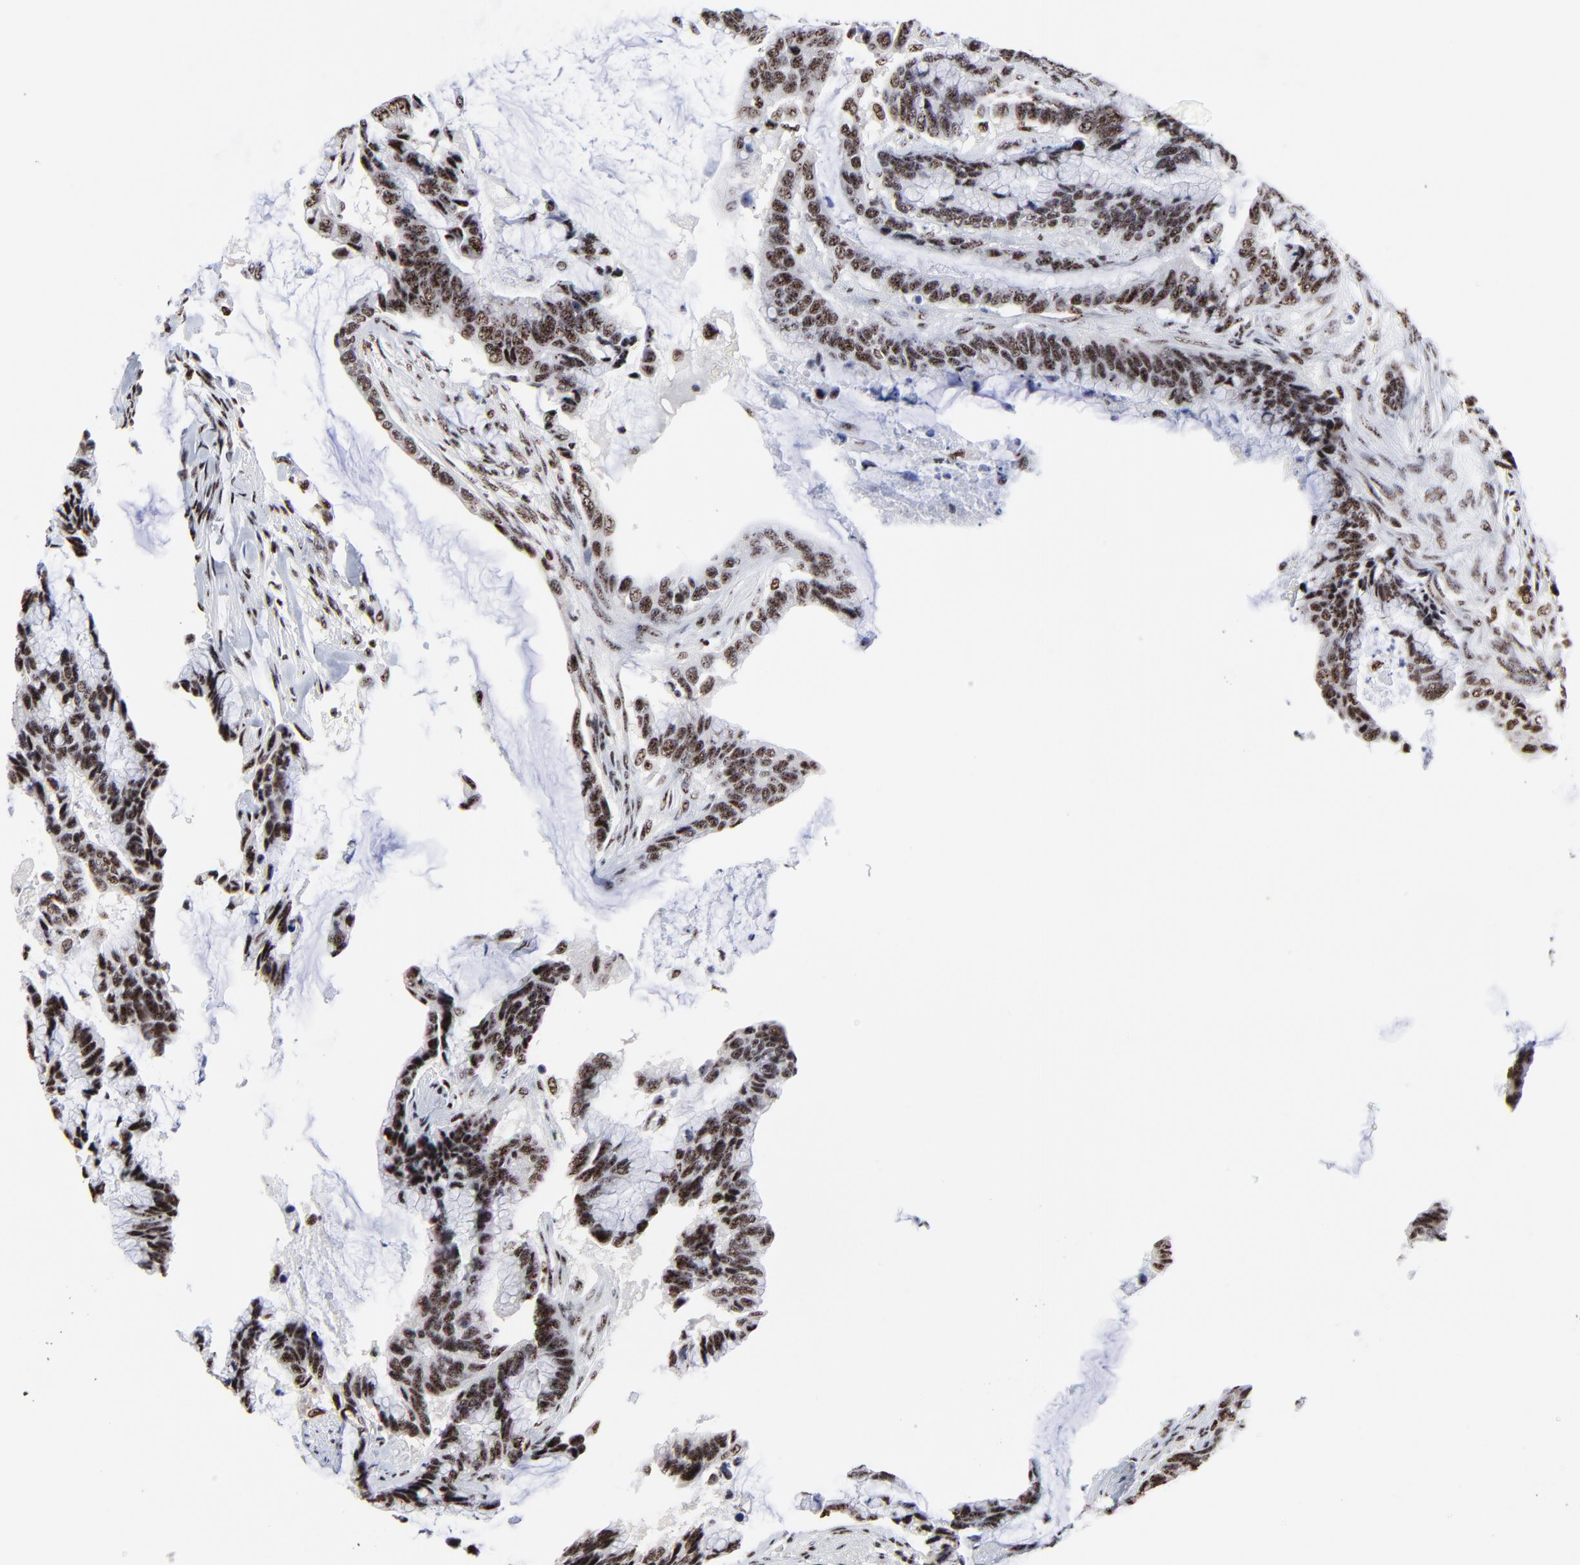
{"staining": {"intensity": "moderate", "quantity": ">75%", "location": "nuclear"}, "tissue": "colorectal cancer", "cell_type": "Tumor cells", "image_type": "cancer", "snomed": [{"axis": "morphology", "description": "Adenocarcinoma, NOS"}, {"axis": "topography", "description": "Rectum"}], "caption": "A medium amount of moderate nuclear positivity is appreciated in about >75% of tumor cells in colorectal adenocarcinoma tissue.", "gene": "MBD4", "patient": {"sex": "female", "age": 59}}